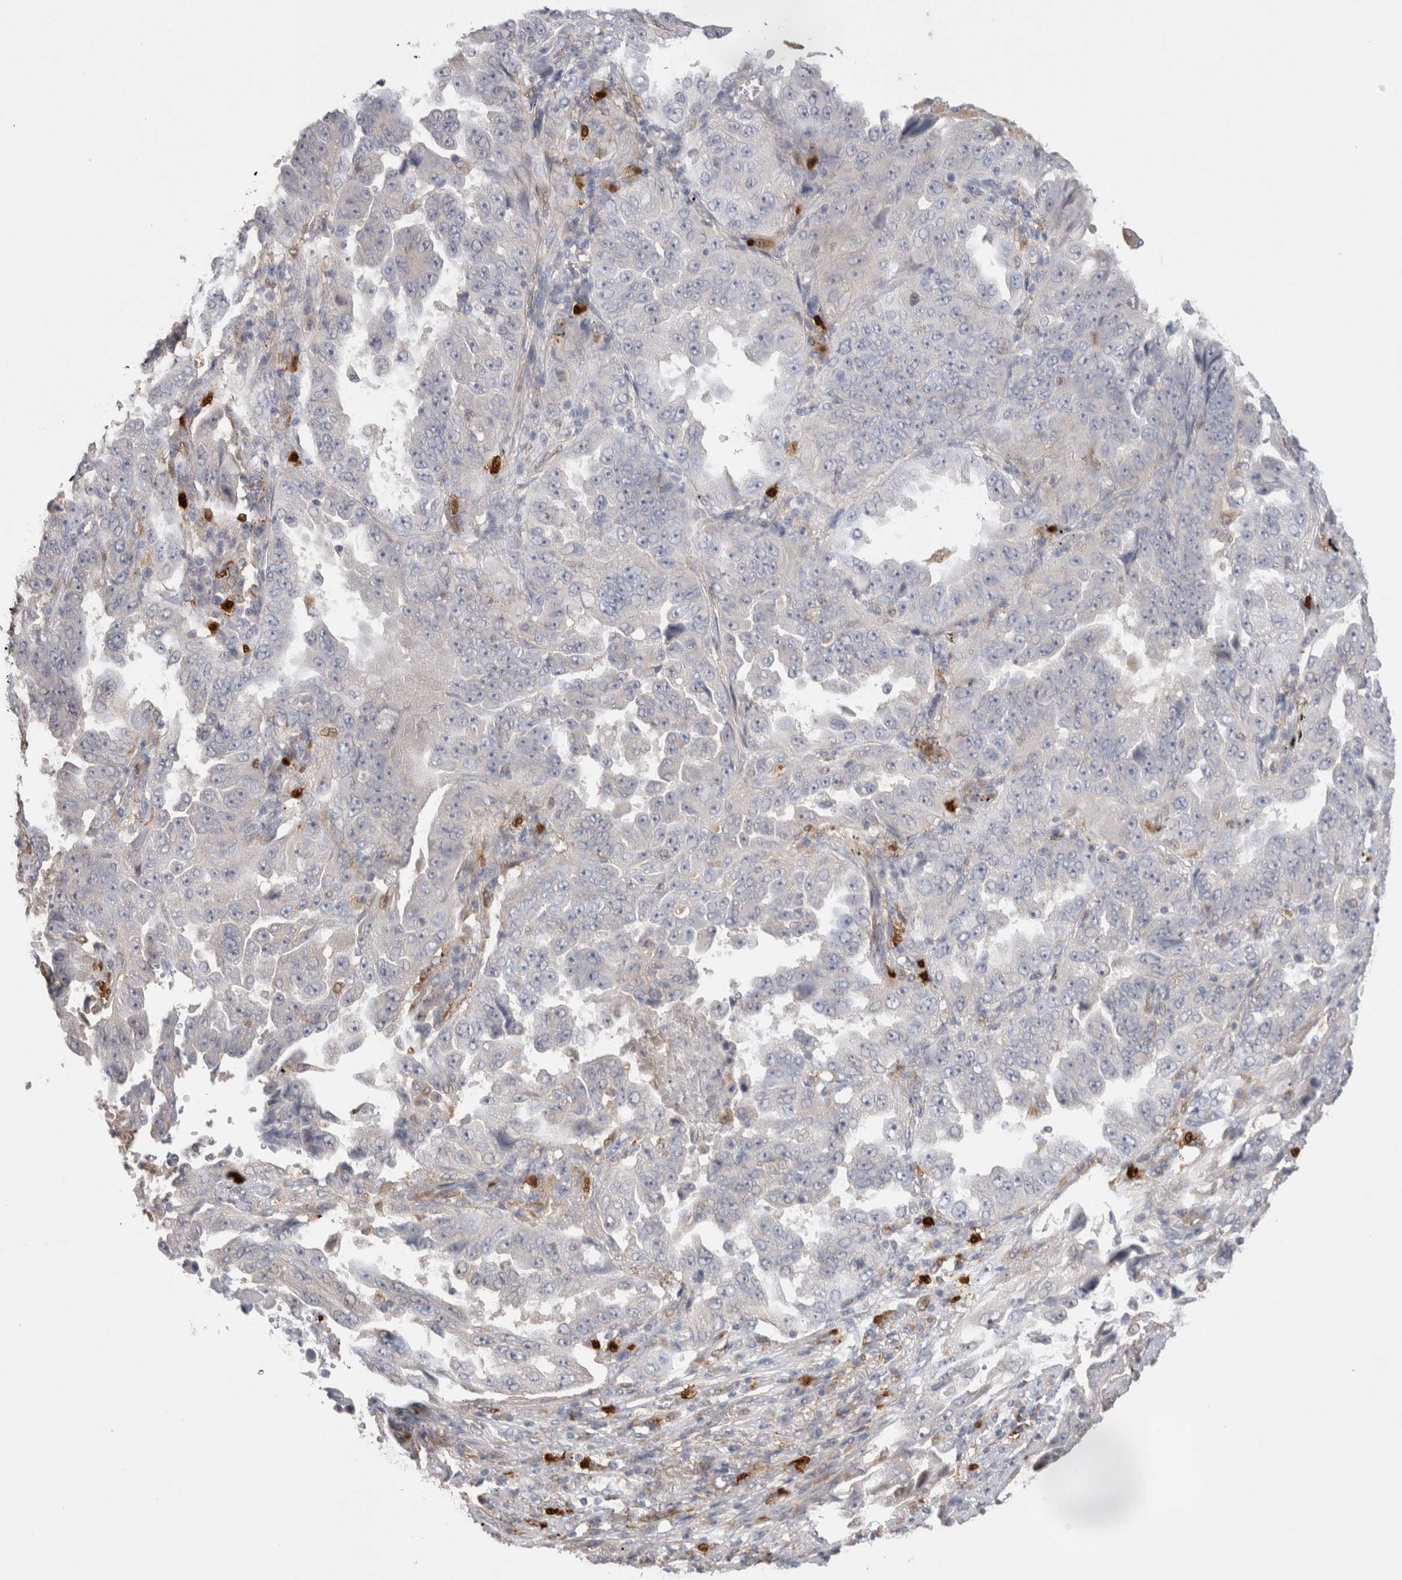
{"staining": {"intensity": "negative", "quantity": "none", "location": "none"}, "tissue": "lung cancer", "cell_type": "Tumor cells", "image_type": "cancer", "snomed": [{"axis": "morphology", "description": "Adenocarcinoma, NOS"}, {"axis": "topography", "description": "Lung"}], "caption": "Photomicrograph shows no significant protein positivity in tumor cells of lung adenocarcinoma. (Immunohistochemistry (ihc), brightfield microscopy, high magnification).", "gene": "HPGDS", "patient": {"sex": "female", "age": 51}}